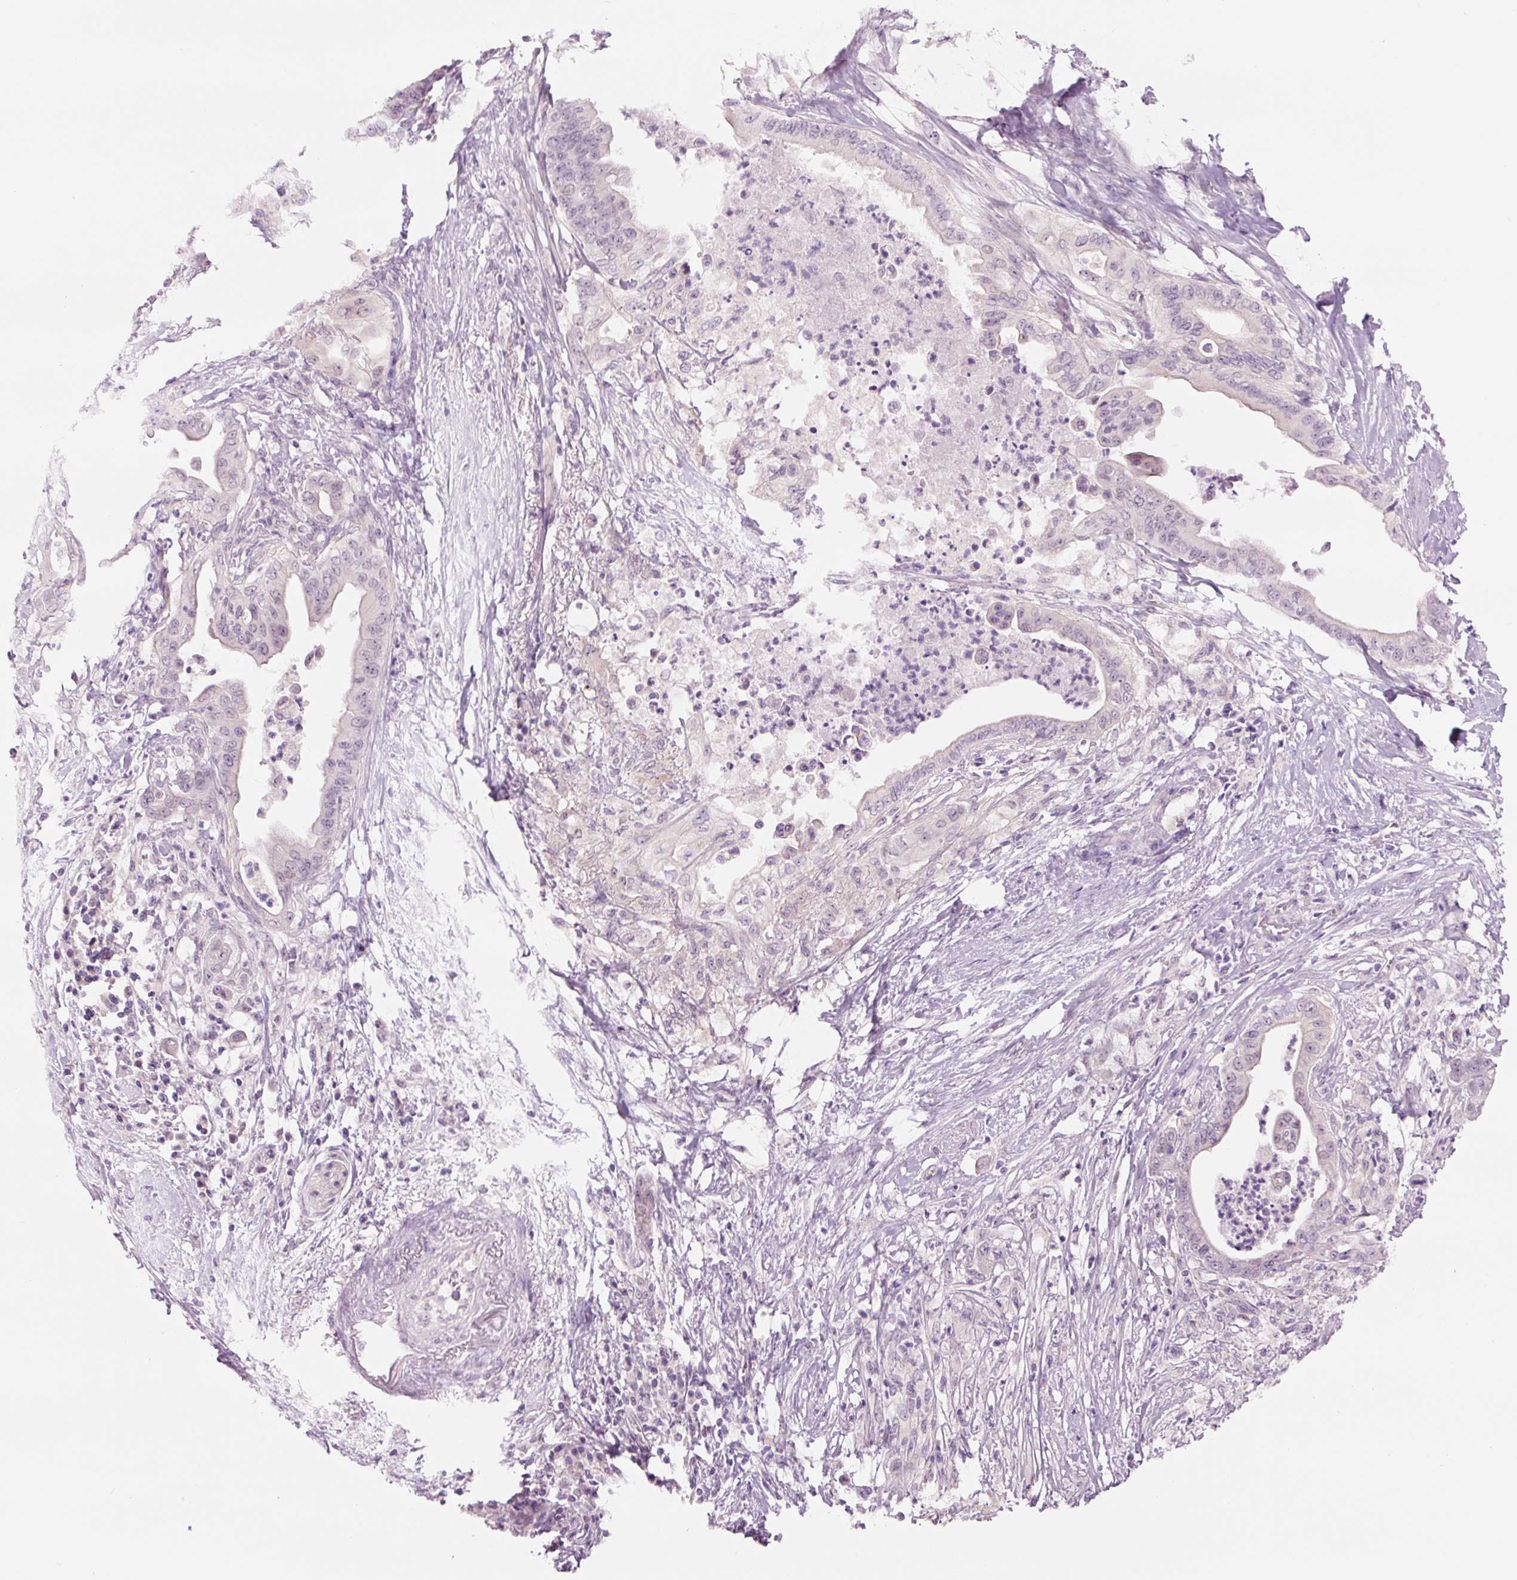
{"staining": {"intensity": "negative", "quantity": "none", "location": "none"}, "tissue": "pancreatic cancer", "cell_type": "Tumor cells", "image_type": "cancer", "snomed": [{"axis": "morphology", "description": "Adenocarcinoma, NOS"}, {"axis": "topography", "description": "Pancreas"}], "caption": "This photomicrograph is of pancreatic adenocarcinoma stained with IHC to label a protein in brown with the nuclei are counter-stained blue. There is no staining in tumor cells.", "gene": "GCG", "patient": {"sex": "male", "age": 58}}